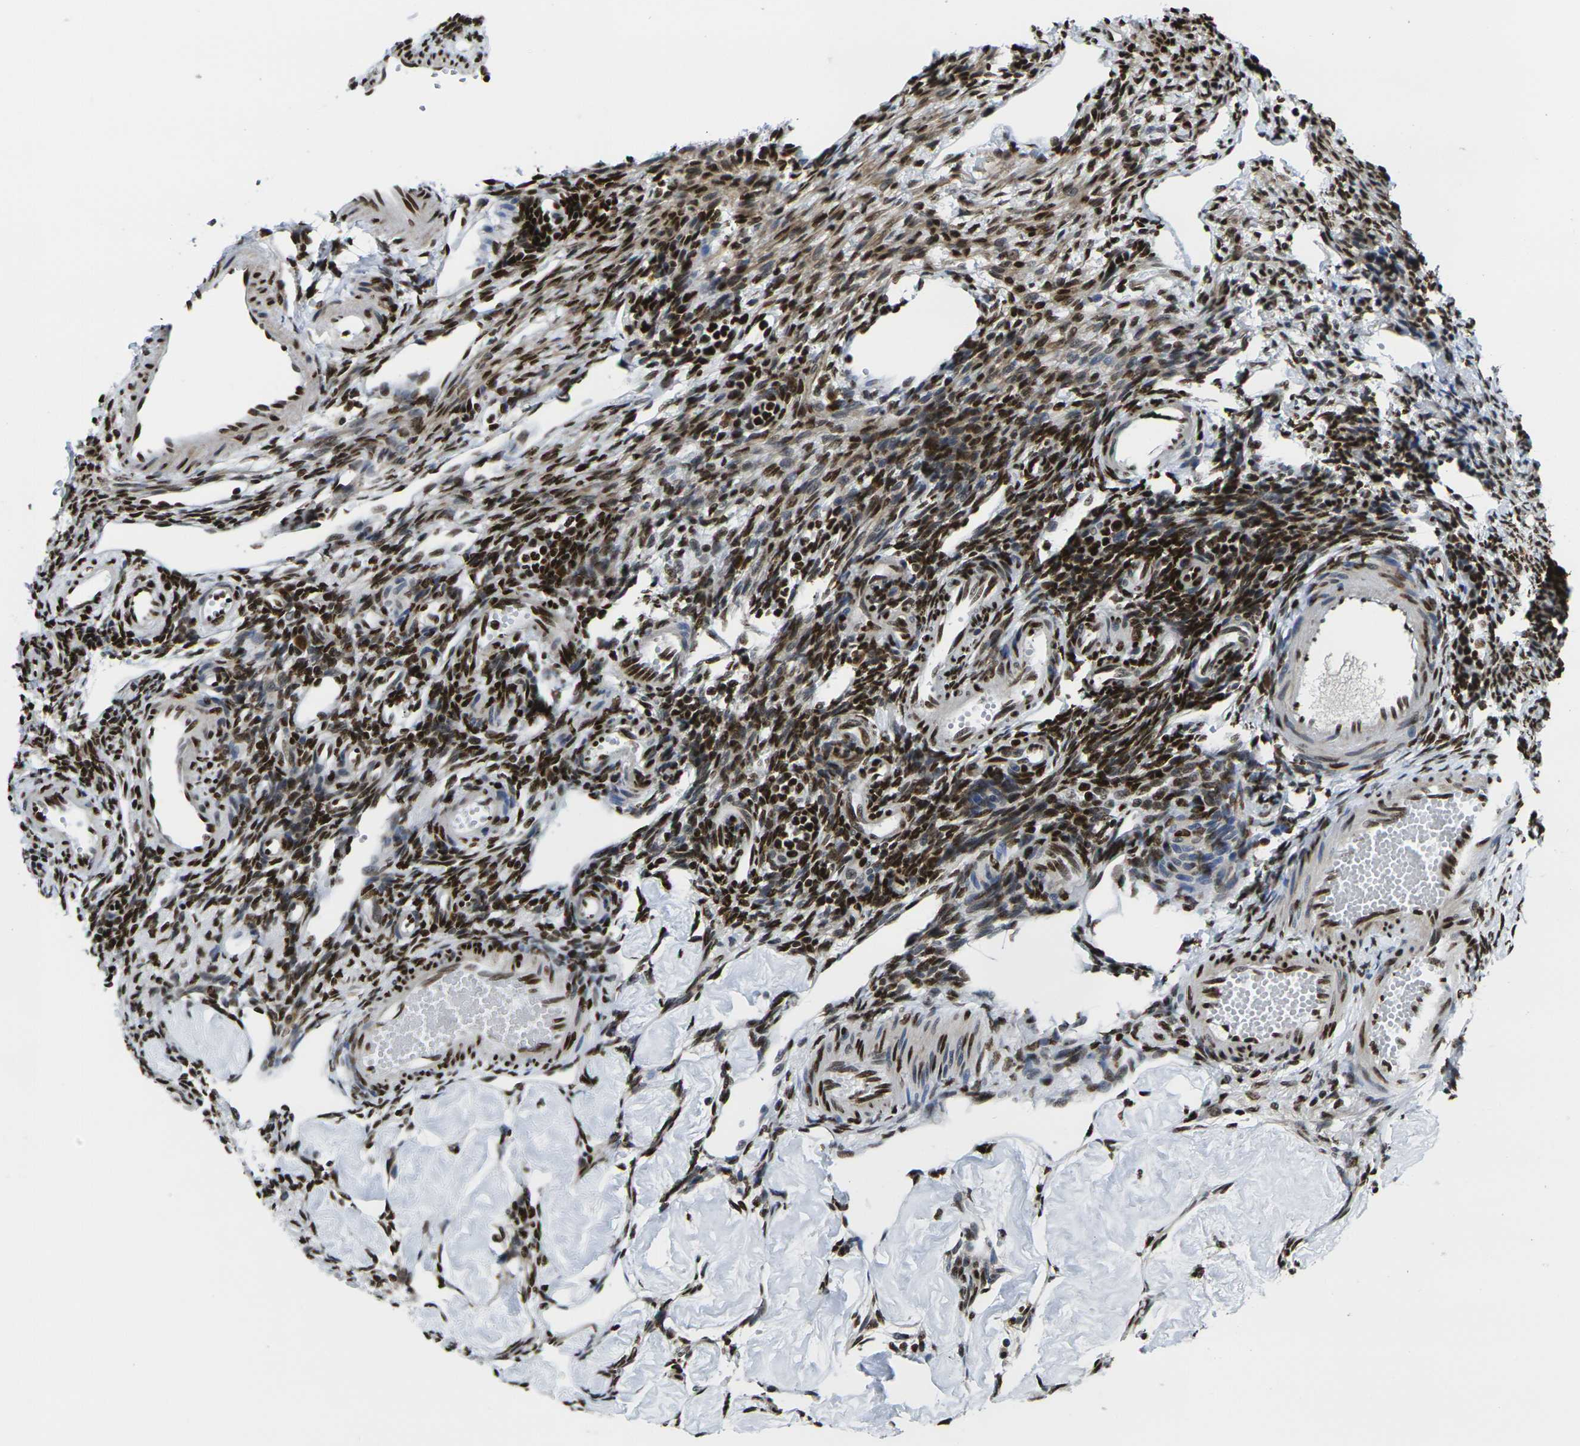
{"staining": {"intensity": "strong", "quantity": ">75%", "location": "nuclear"}, "tissue": "ovary", "cell_type": "Ovarian stroma cells", "image_type": "normal", "snomed": [{"axis": "morphology", "description": "Normal tissue, NOS"}, {"axis": "topography", "description": "Ovary"}], "caption": "Unremarkable ovary was stained to show a protein in brown. There is high levels of strong nuclear positivity in about >75% of ovarian stroma cells.", "gene": "H1", "patient": {"sex": "female", "age": 33}}